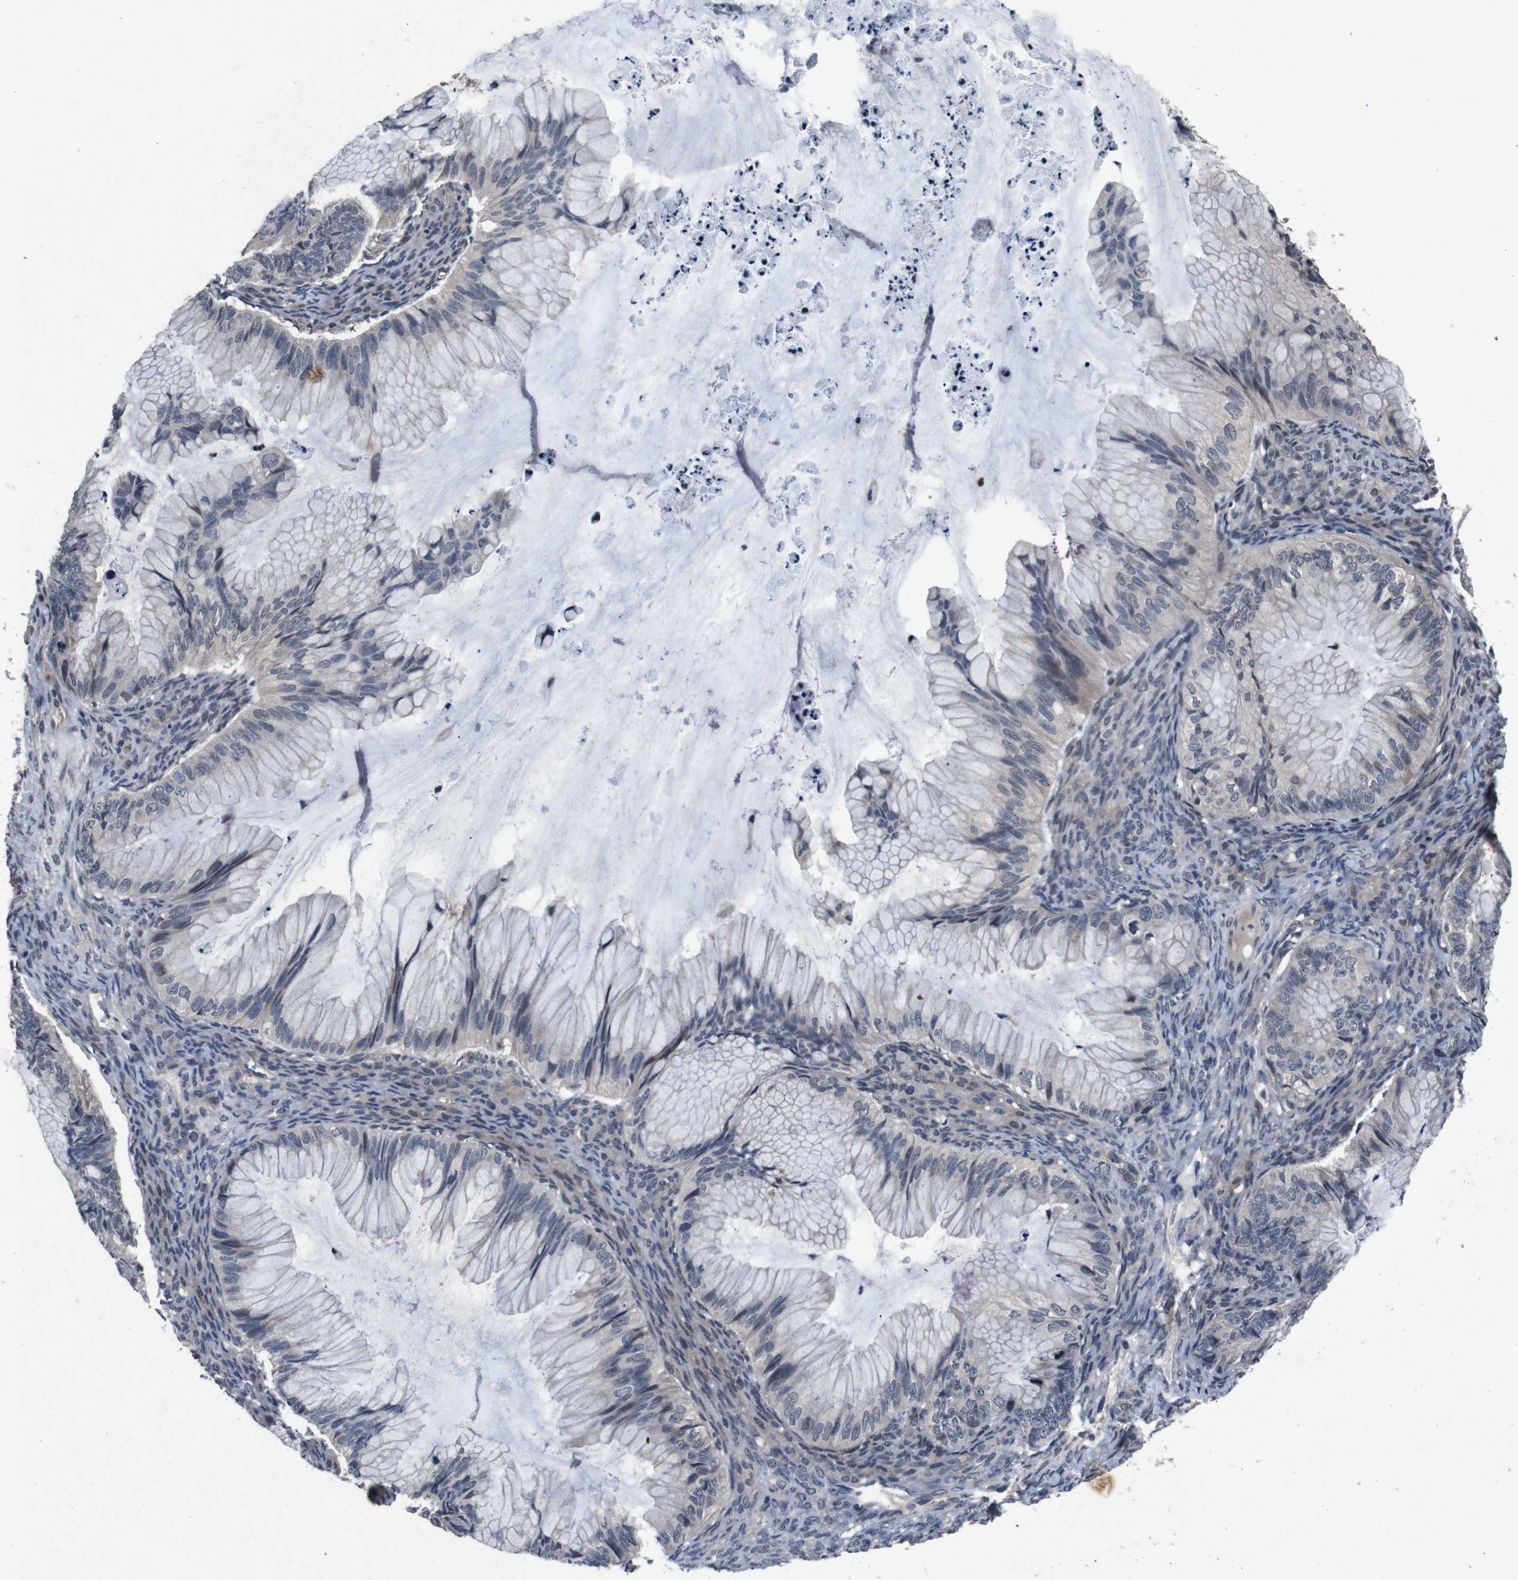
{"staining": {"intensity": "negative", "quantity": "none", "location": "none"}, "tissue": "ovarian cancer", "cell_type": "Tumor cells", "image_type": "cancer", "snomed": [{"axis": "morphology", "description": "Cystadenocarcinoma, mucinous, NOS"}, {"axis": "topography", "description": "Ovary"}], "caption": "High magnification brightfield microscopy of ovarian mucinous cystadenocarcinoma stained with DAB (3,3'-diaminobenzidine) (brown) and counterstained with hematoxylin (blue): tumor cells show no significant positivity.", "gene": "AKT3", "patient": {"sex": "female", "age": 36}}